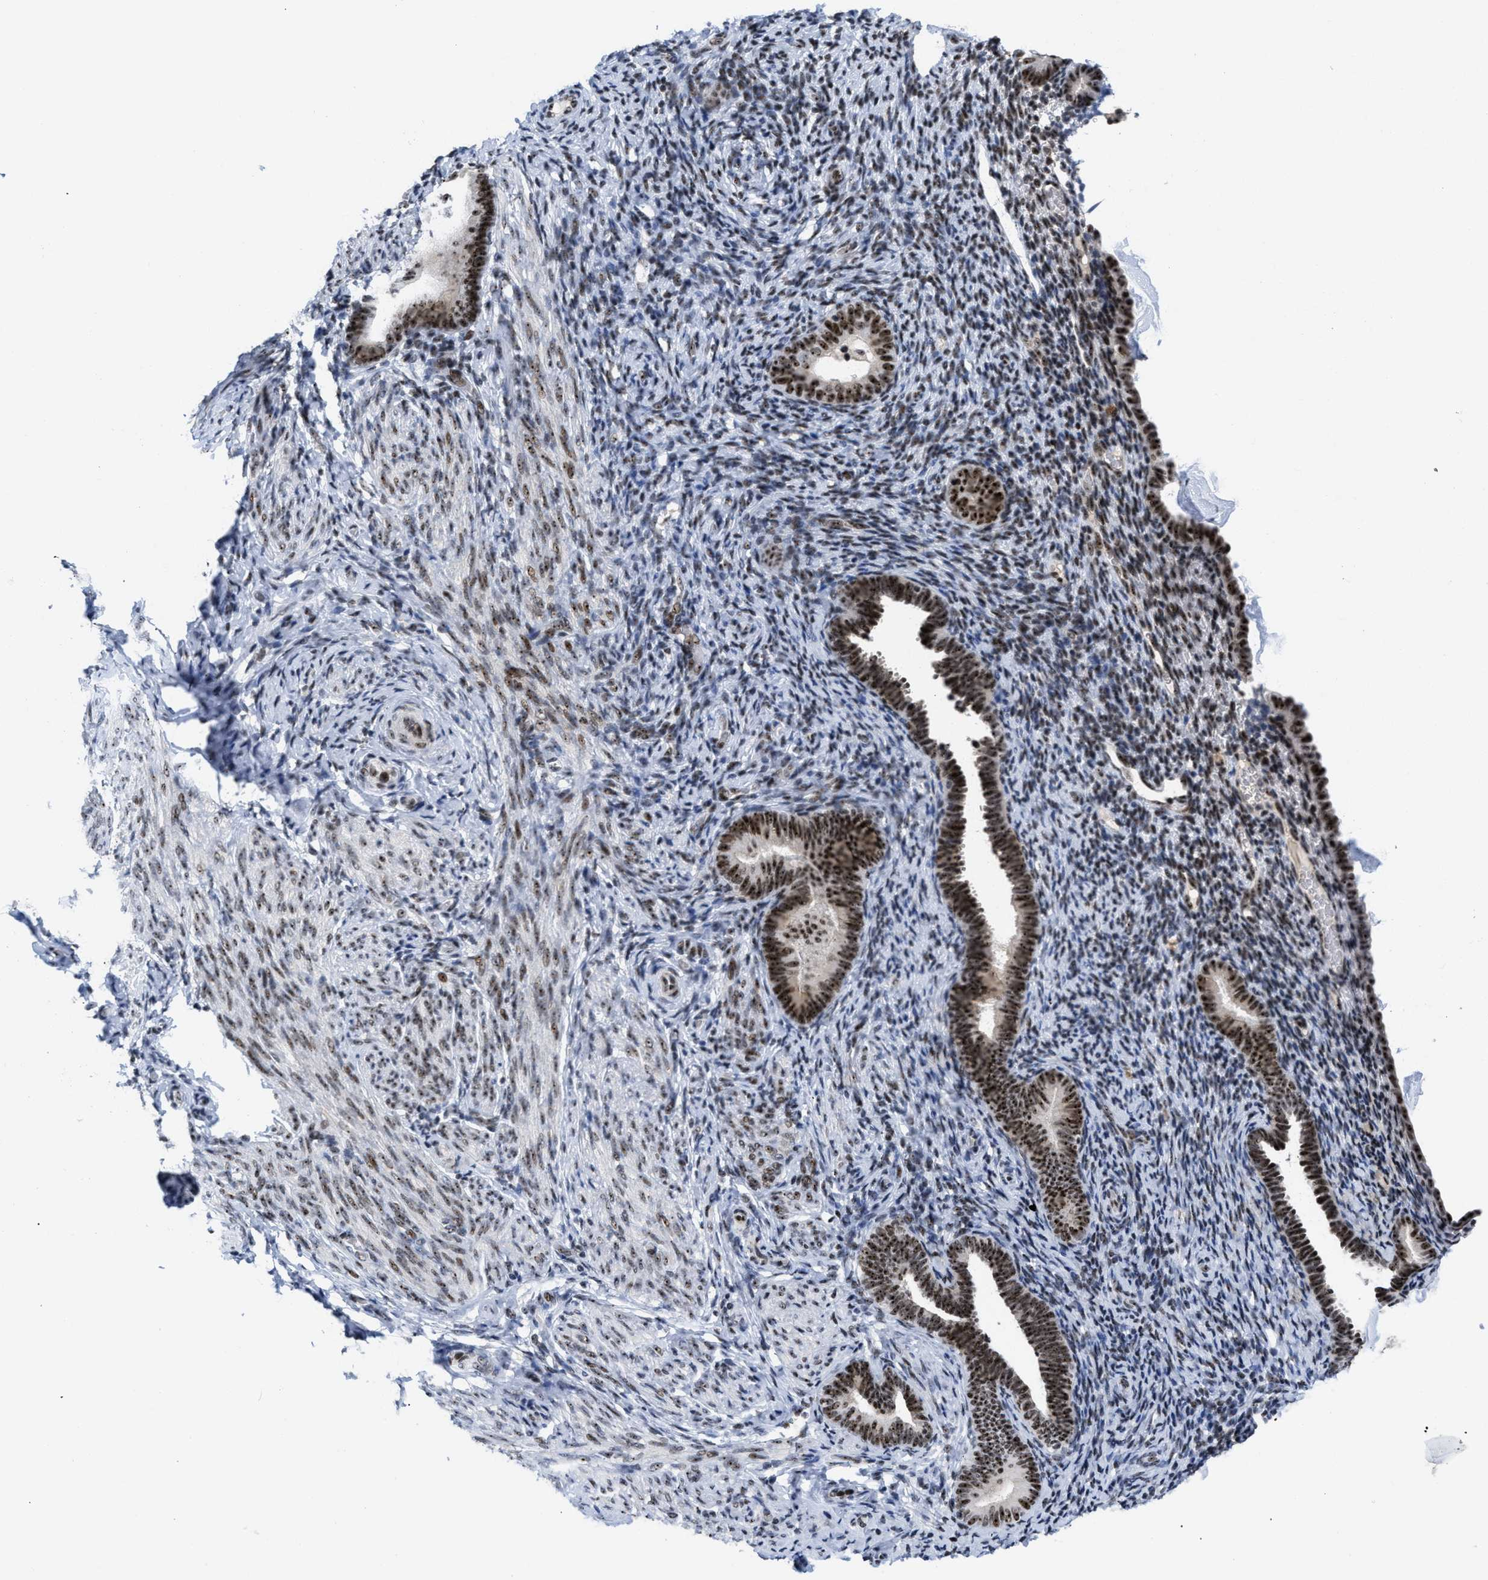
{"staining": {"intensity": "moderate", "quantity": "<25%", "location": "nuclear"}, "tissue": "endometrium", "cell_type": "Cells in endometrial stroma", "image_type": "normal", "snomed": [{"axis": "morphology", "description": "Normal tissue, NOS"}, {"axis": "topography", "description": "Endometrium"}], "caption": "Immunohistochemical staining of normal human endometrium reveals moderate nuclear protein positivity in about <25% of cells in endometrial stroma.", "gene": "NOP58", "patient": {"sex": "female", "age": 51}}